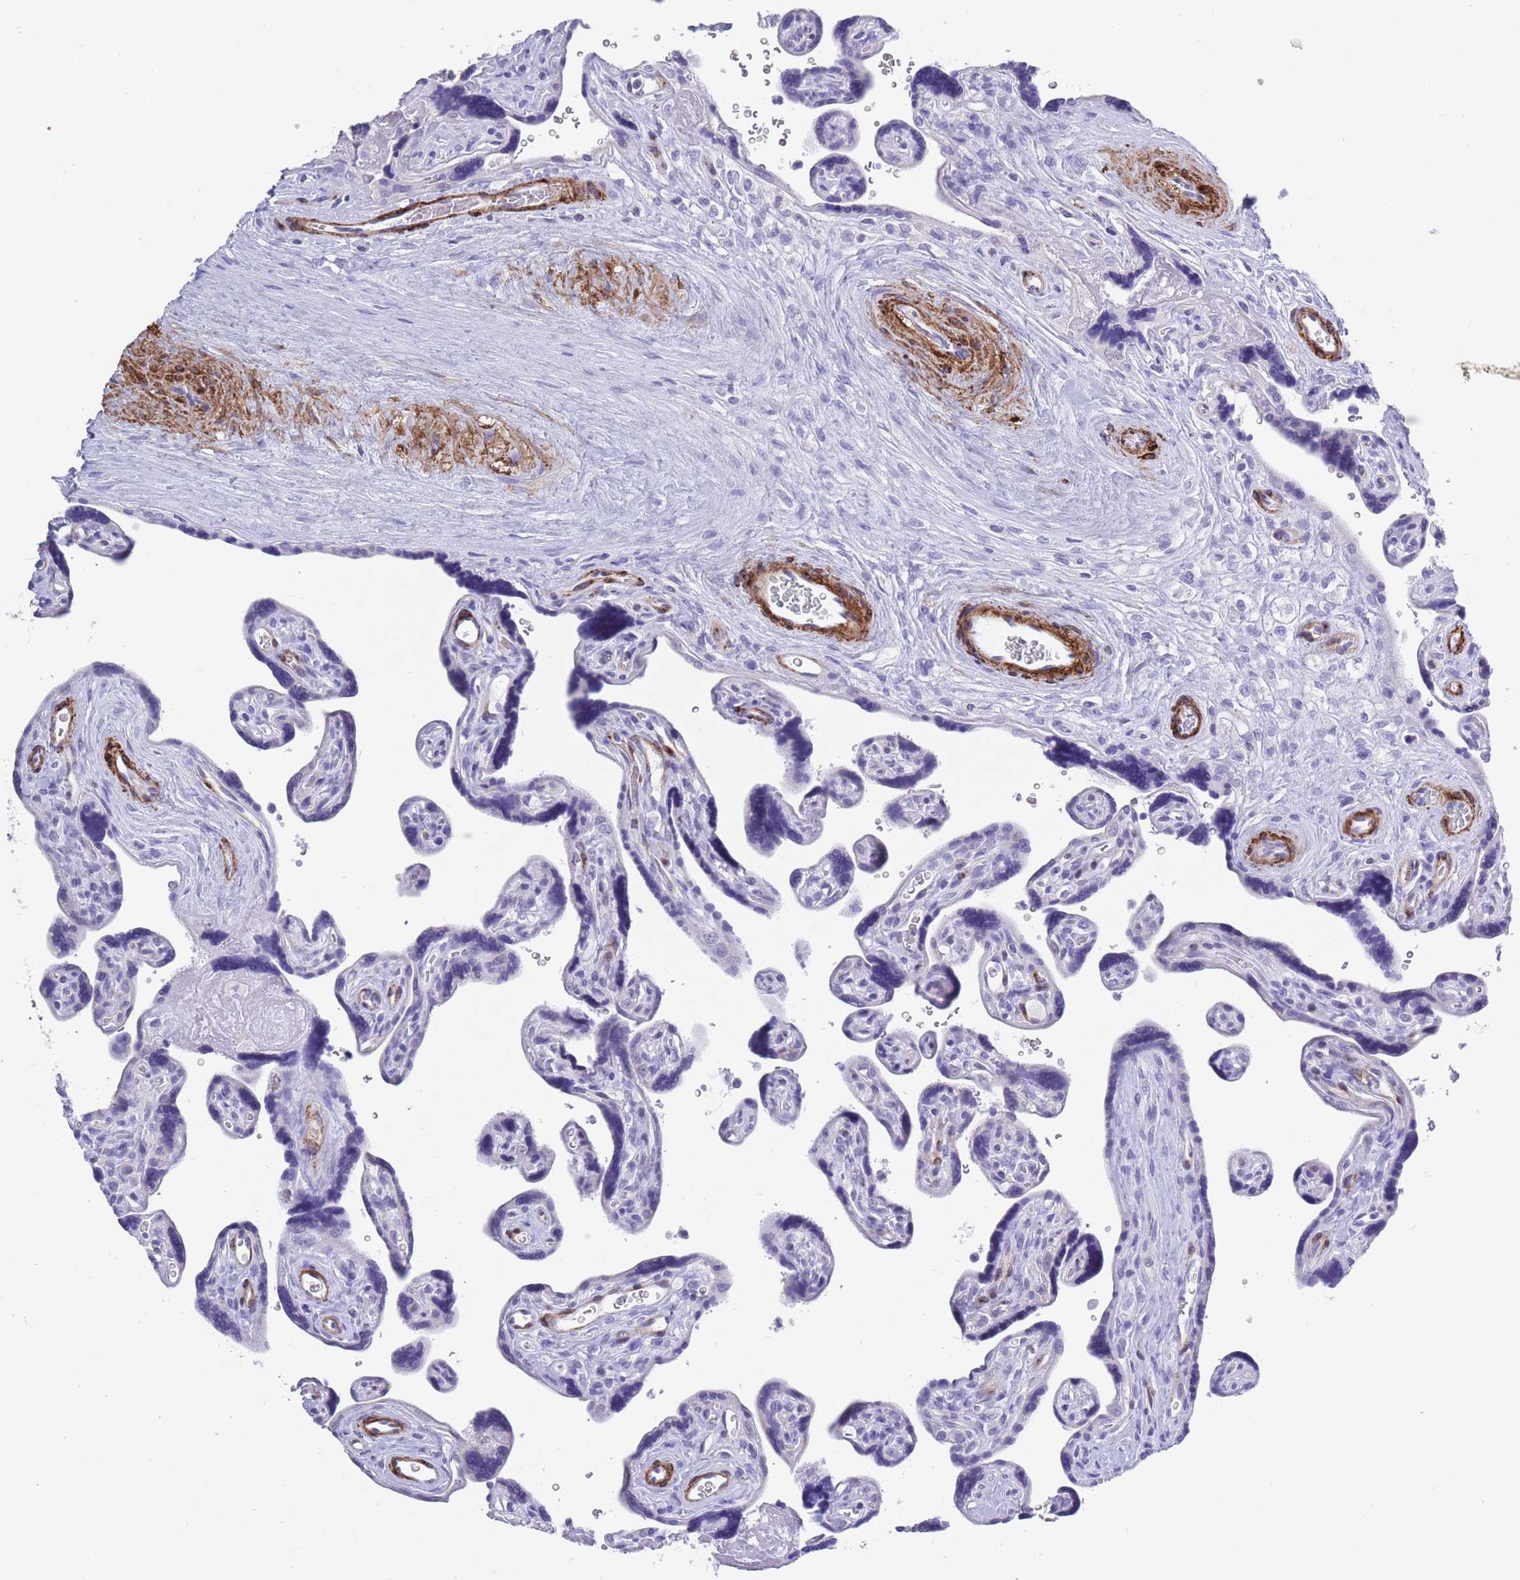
{"staining": {"intensity": "negative", "quantity": "none", "location": "none"}, "tissue": "placenta", "cell_type": "Decidual cells", "image_type": "normal", "snomed": [{"axis": "morphology", "description": "Normal tissue, NOS"}, {"axis": "topography", "description": "Placenta"}], "caption": "Protein analysis of normal placenta reveals no significant expression in decidual cells.", "gene": "DPYD", "patient": {"sex": "female", "age": 39}}